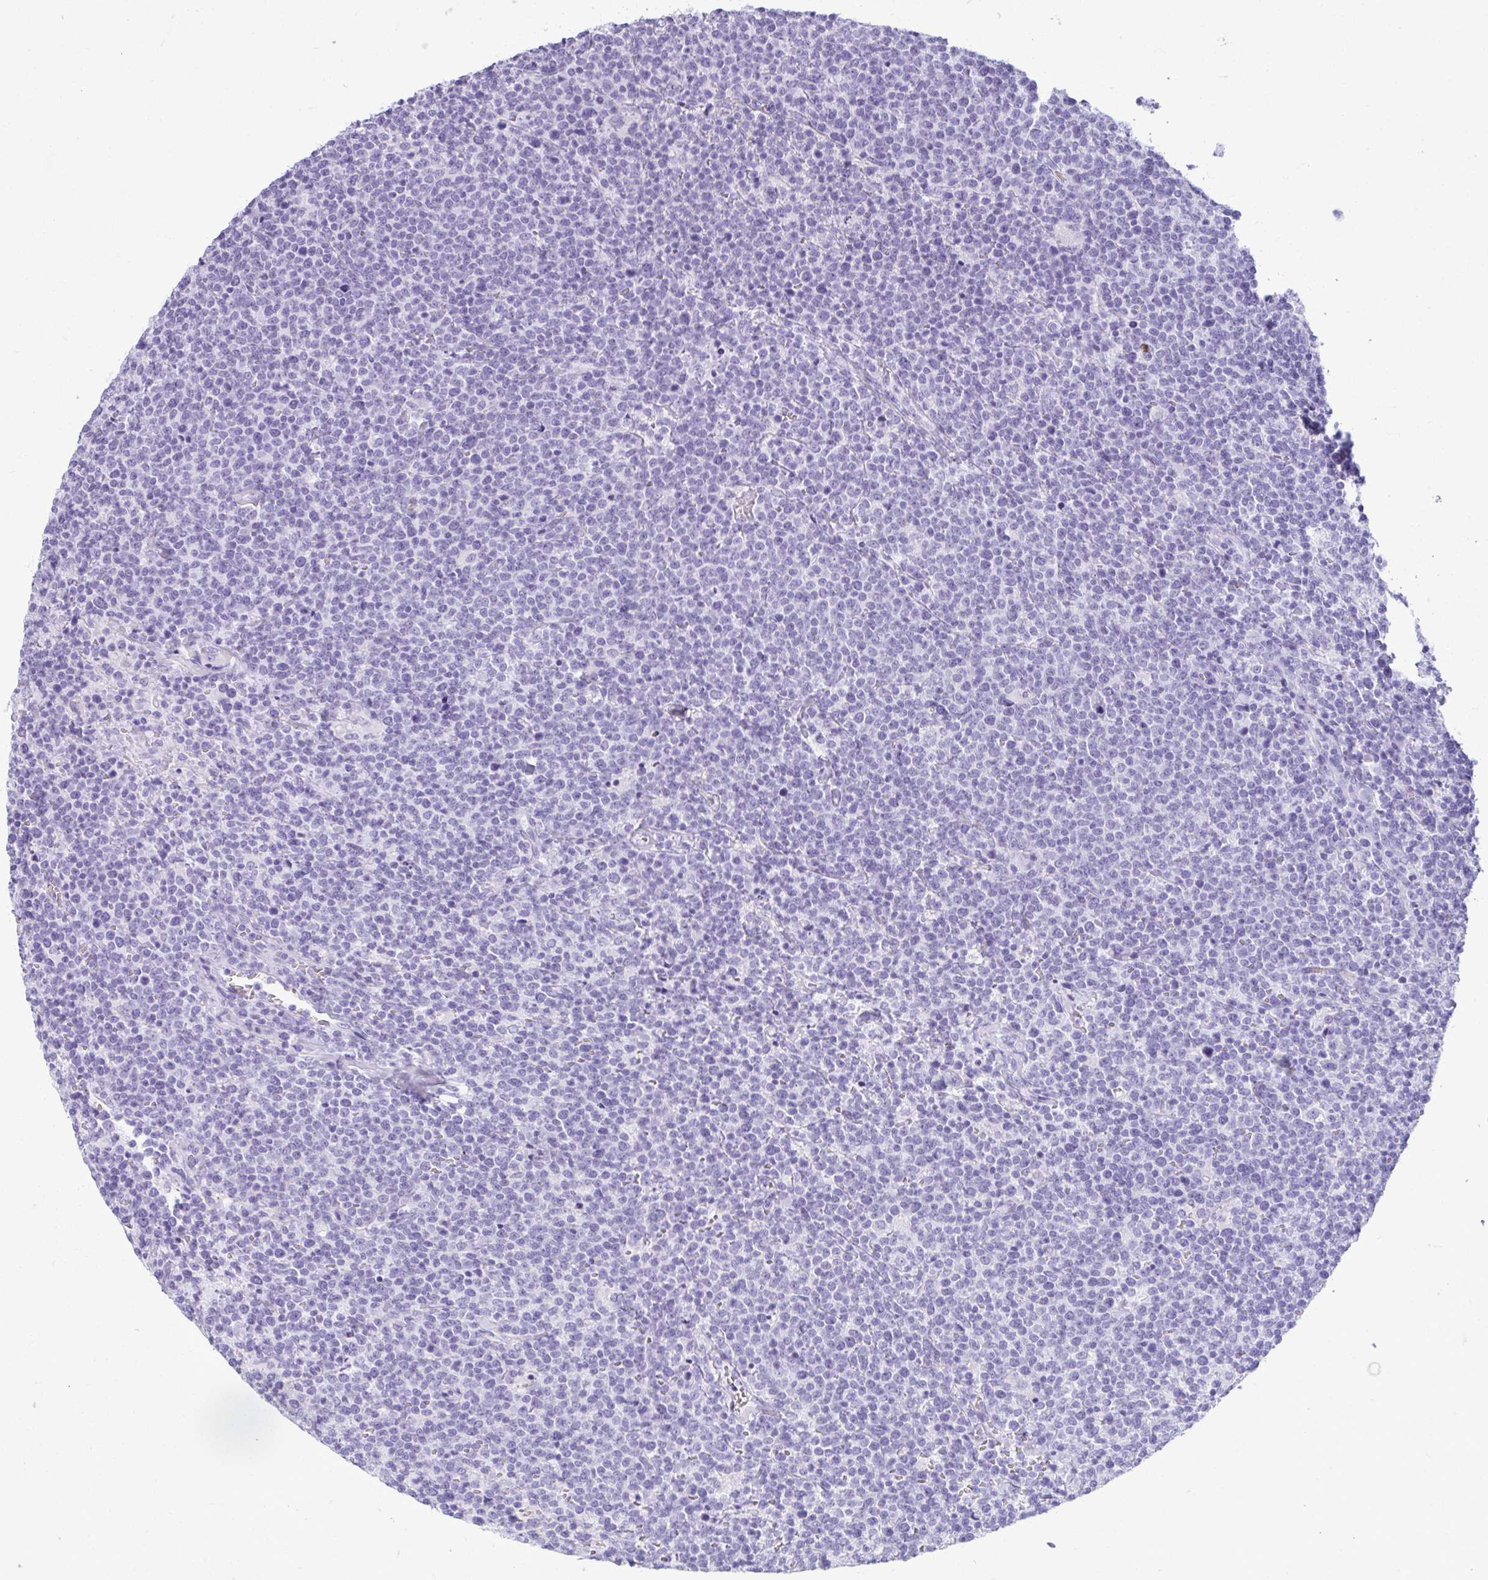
{"staining": {"intensity": "negative", "quantity": "none", "location": "none"}, "tissue": "lymphoma", "cell_type": "Tumor cells", "image_type": "cancer", "snomed": [{"axis": "morphology", "description": "Malignant lymphoma, non-Hodgkin's type, High grade"}, {"axis": "topography", "description": "Lymph node"}], "caption": "Tumor cells are negative for brown protein staining in high-grade malignant lymphoma, non-Hodgkin's type.", "gene": "CLGN", "patient": {"sex": "male", "age": 61}}